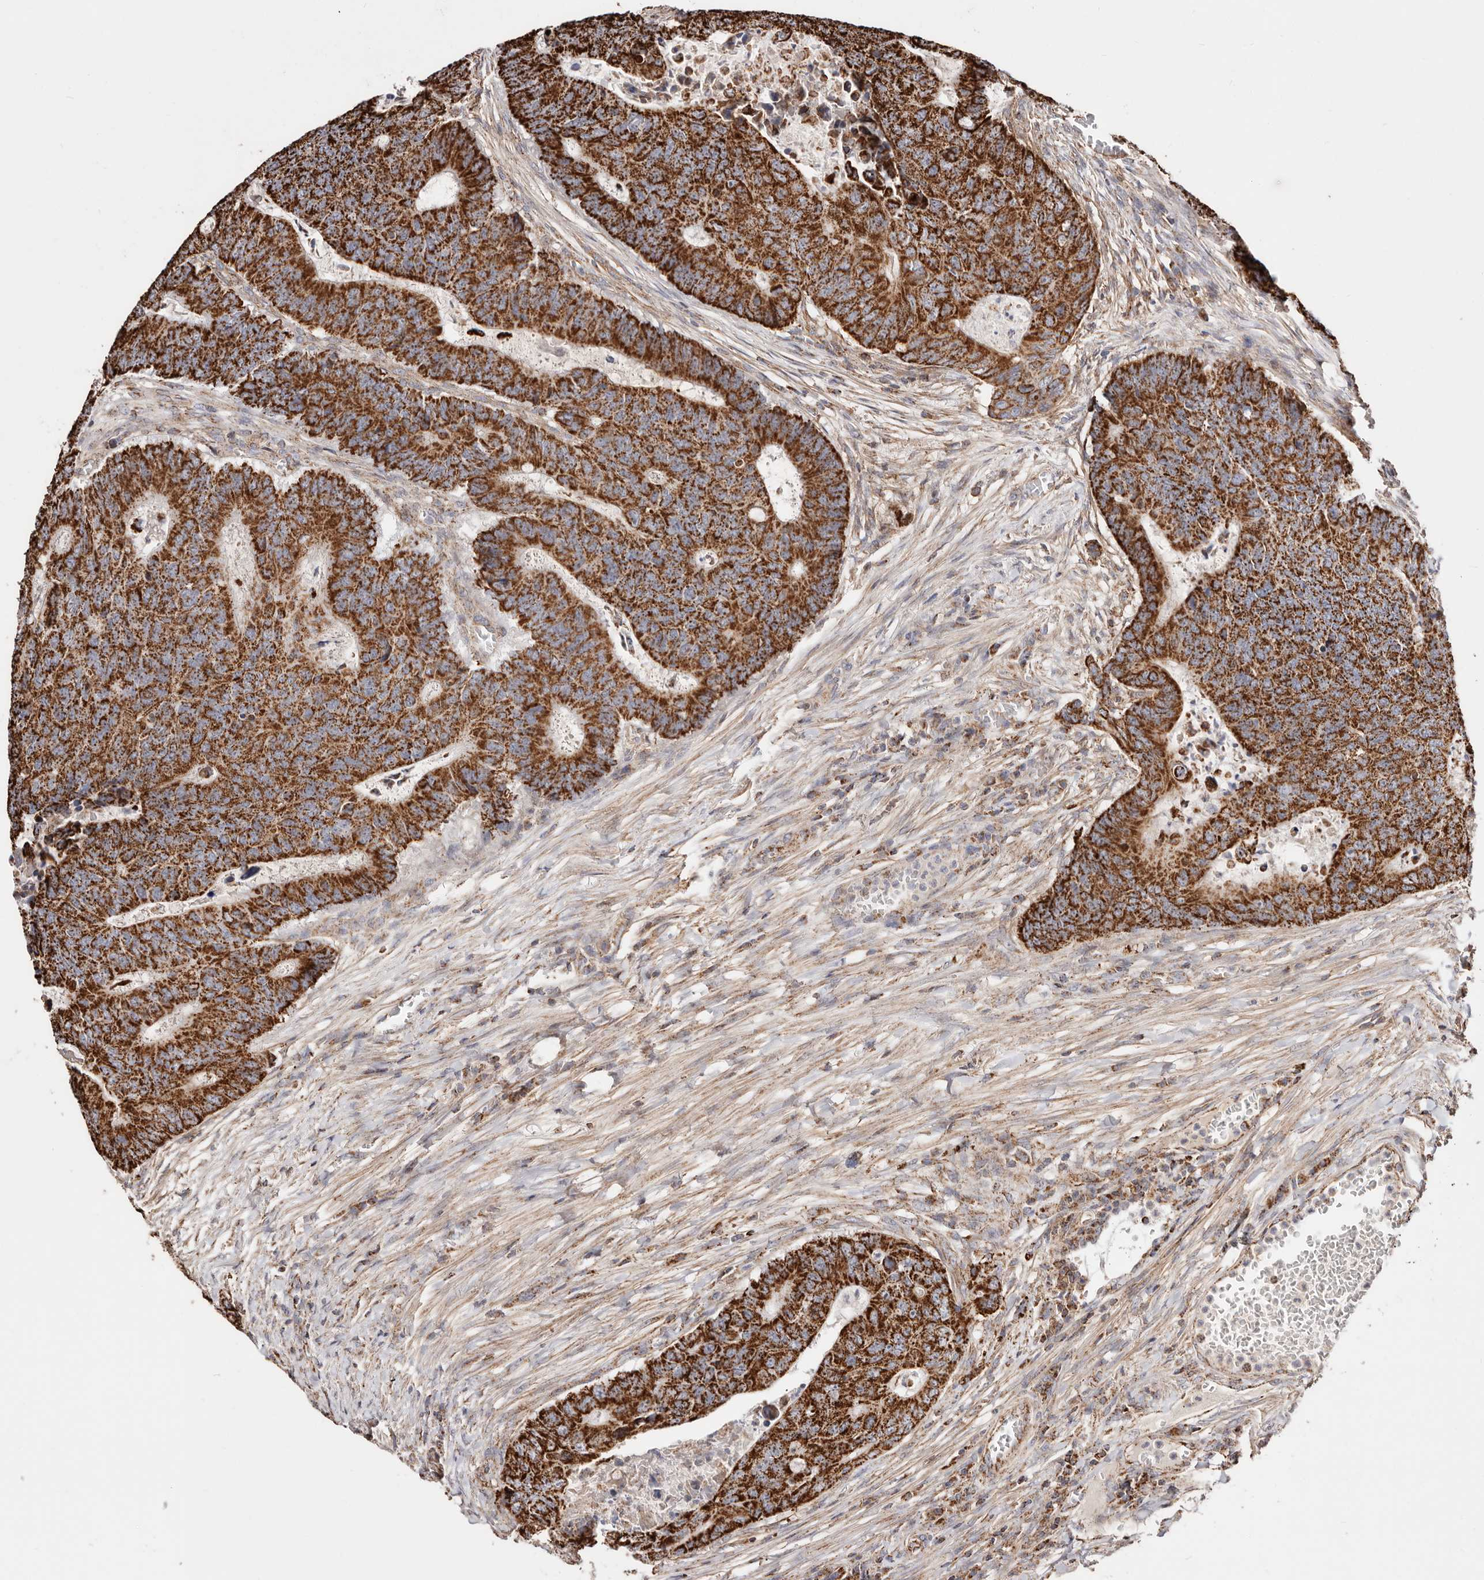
{"staining": {"intensity": "strong", "quantity": ">75%", "location": "cytoplasmic/membranous"}, "tissue": "colorectal cancer", "cell_type": "Tumor cells", "image_type": "cancer", "snomed": [{"axis": "morphology", "description": "Adenocarcinoma, NOS"}, {"axis": "topography", "description": "Colon"}], "caption": "Human adenocarcinoma (colorectal) stained for a protein (brown) shows strong cytoplasmic/membranous positive staining in approximately >75% of tumor cells.", "gene": "PRKACB", "patient": {"sex": "male", "age": 87}}